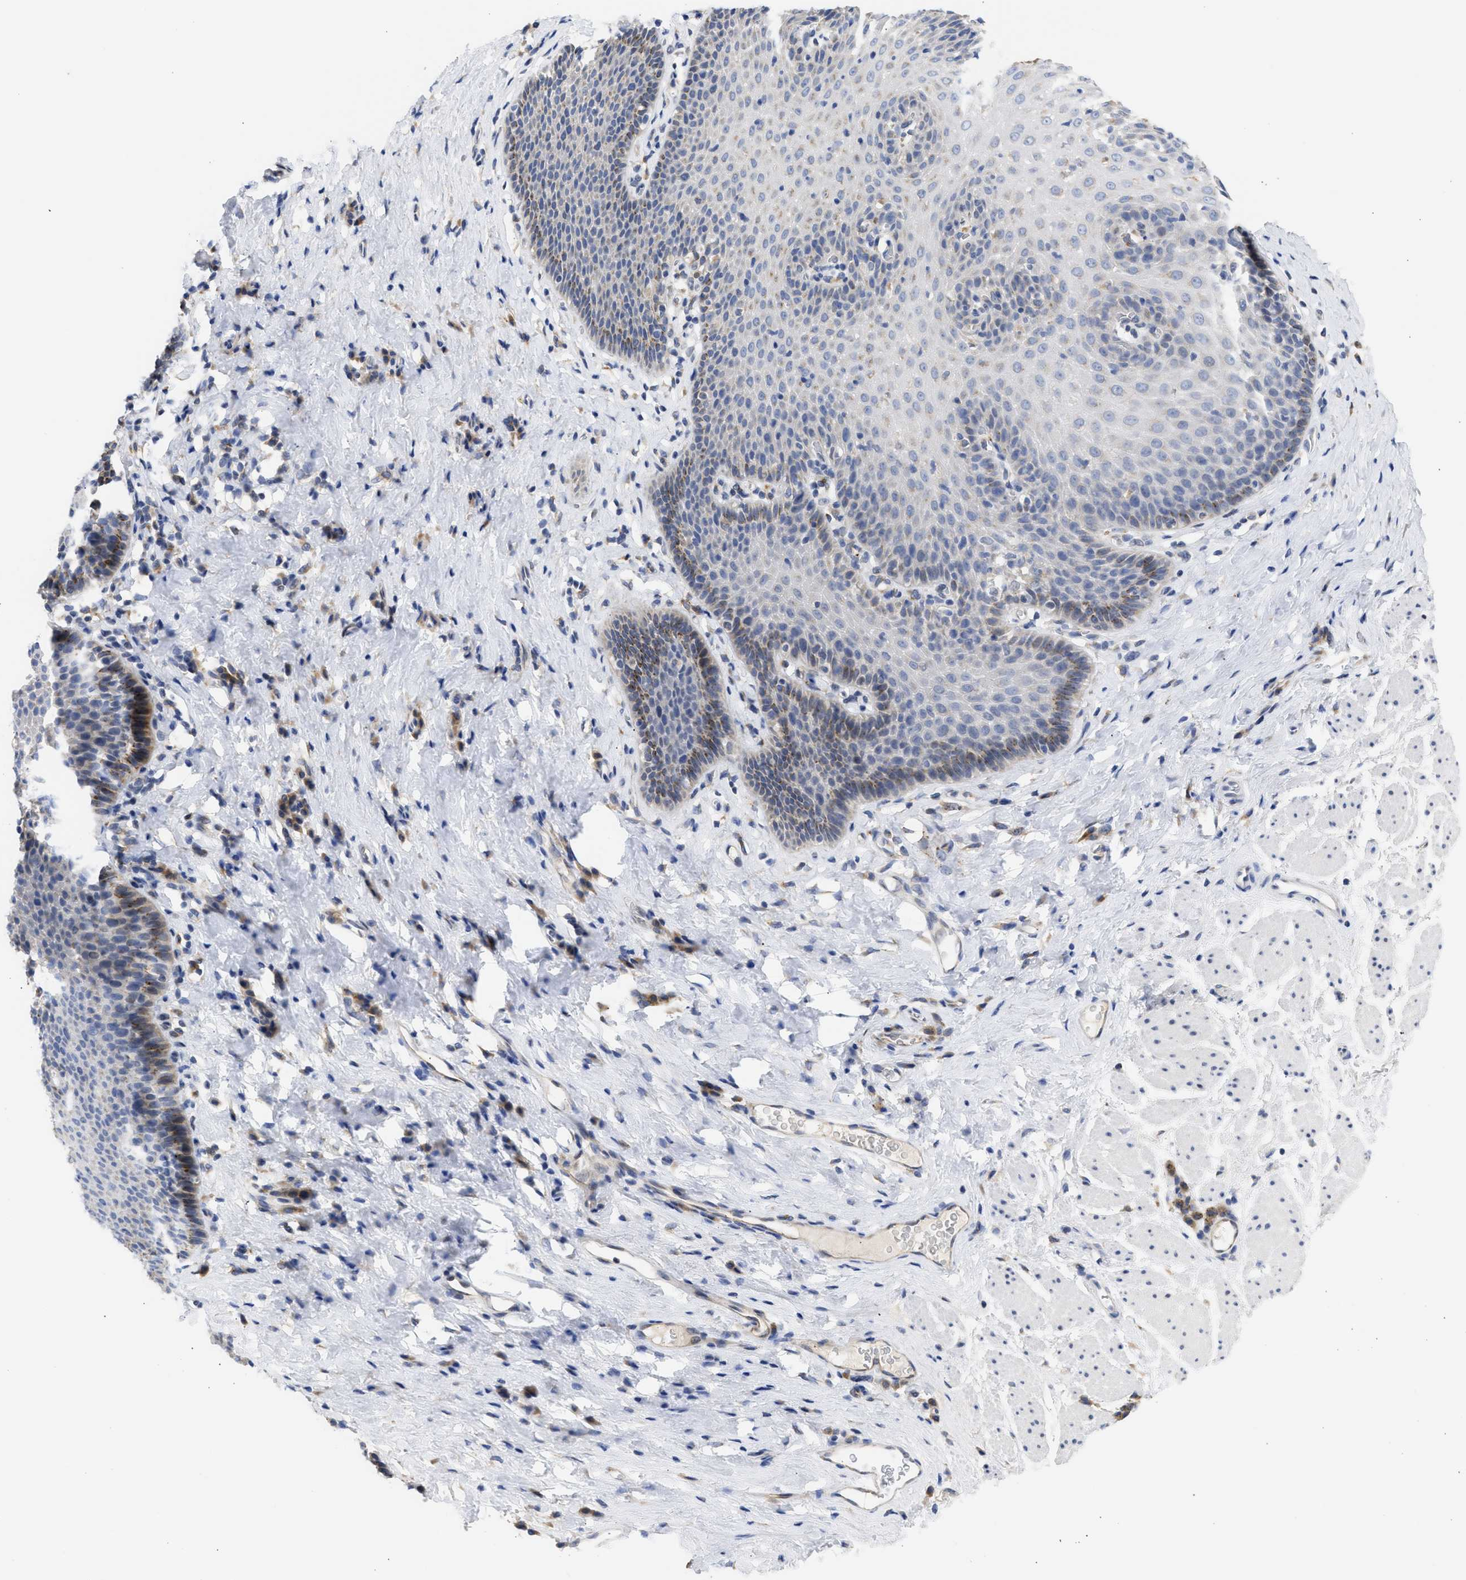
{"staining": {"intensity": "weak", "quantity": "<25%", "location": "cytoplasmic/membranous"}, "tissue": "esophagus", "cell_type": "Squamous epithelial cells", "image_type": "normal", "snomed": [{"axis": "morphology", "description": "Normal tissue, NOS"}, {"axis": "topography", "description": "Esophagus"}], "caption": "Squamous epithelial cells are negative for protein expression in normal human esophagus.", "gene": "TMED1", "patient": {"sex": "female", "age": 61}}